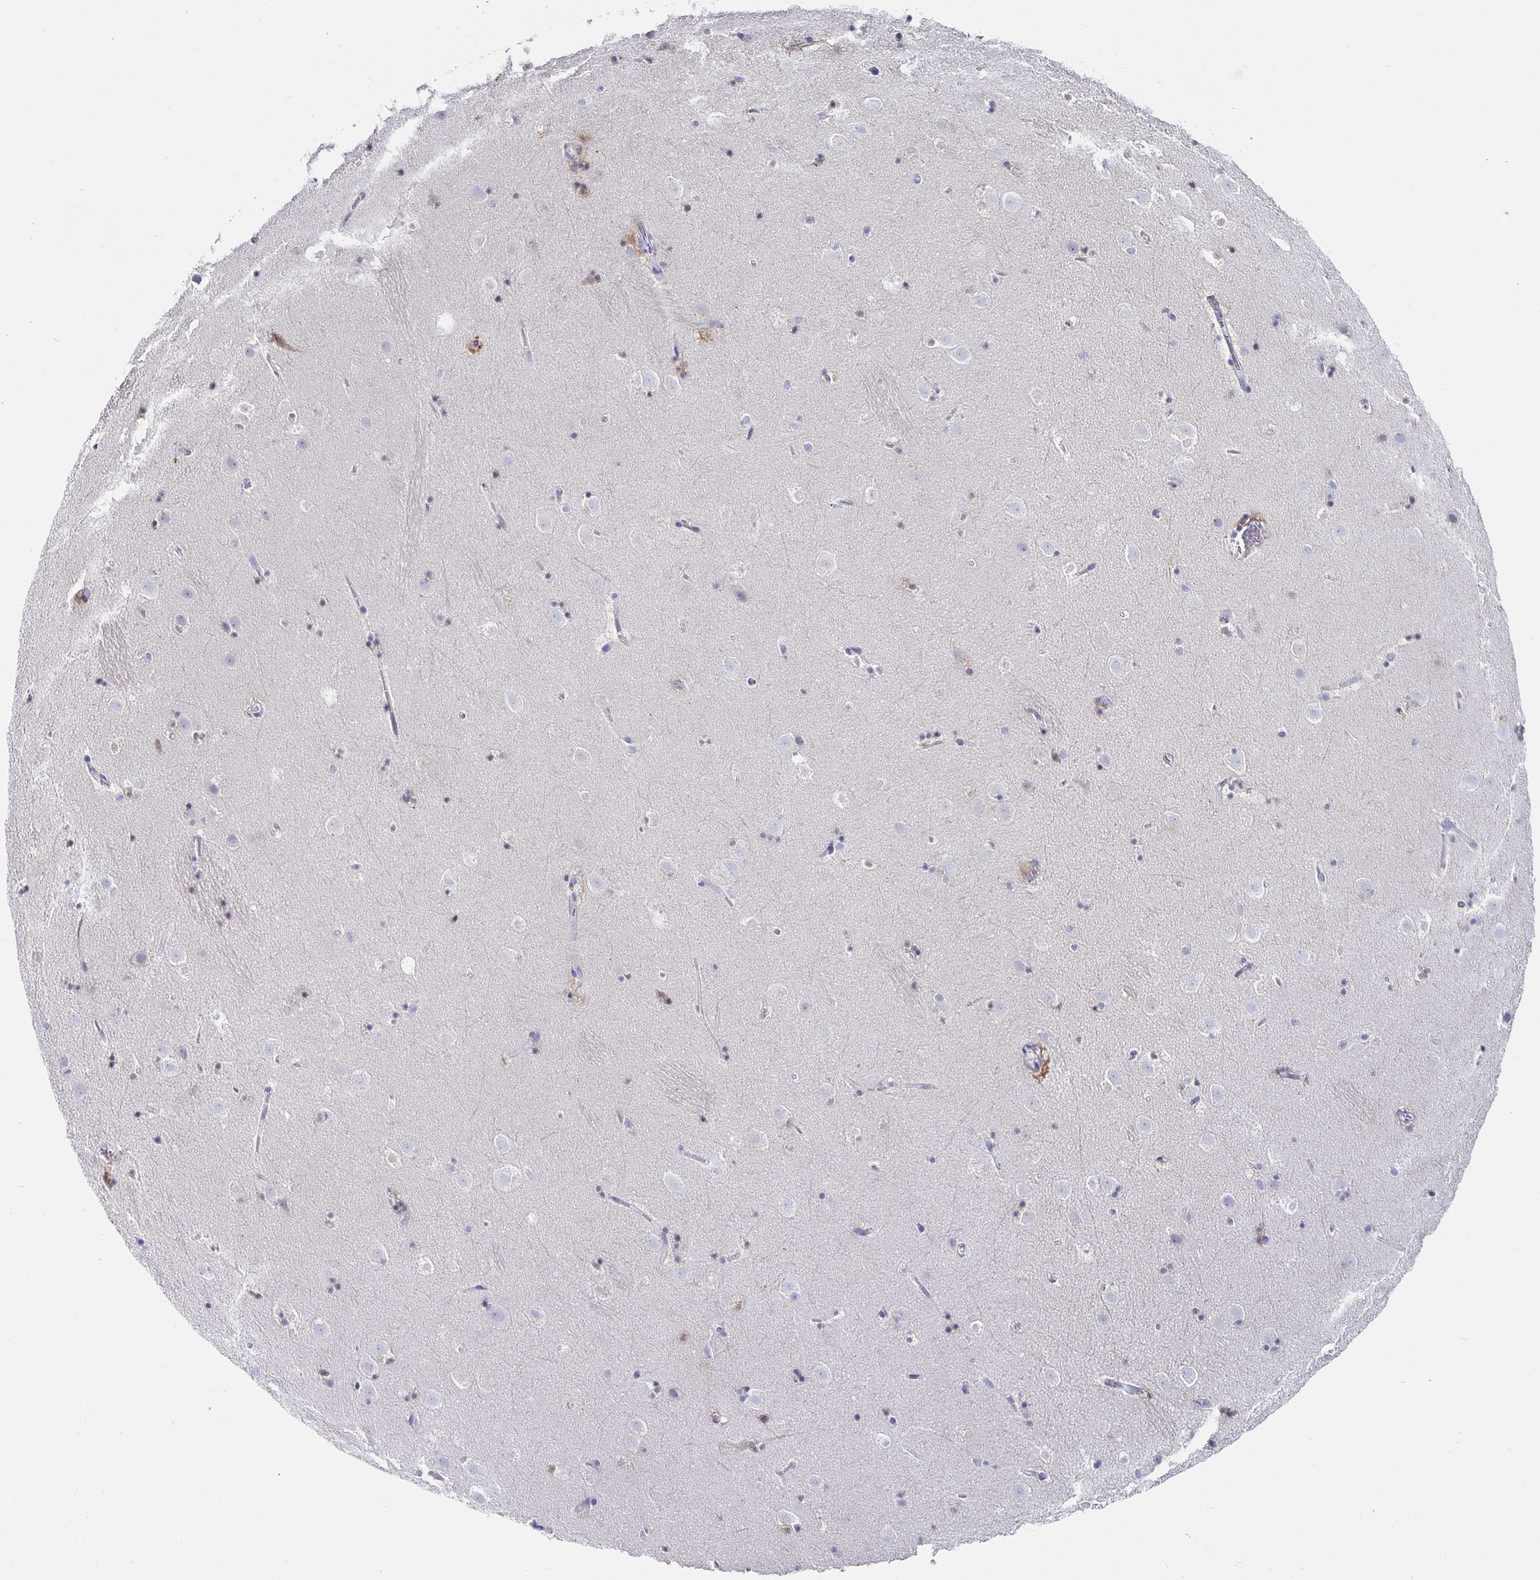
{"staining": {"intensity": "negative", "quantity": "none", "location": "none"}, "tissue": "caudate", "cell_type": "Glial cells", "image_type": "normal", "snomed": [{"axis": "morphology", "description": "Normal tissue, NOS"}, {"axis": "topography", "description": "Lateral ventricle wall"}], "caption": "The micrograph shows no significant positivity in glial cells of caudate.", "gene": "CHGA", "patient": {"sex": "male", "age": 37}}